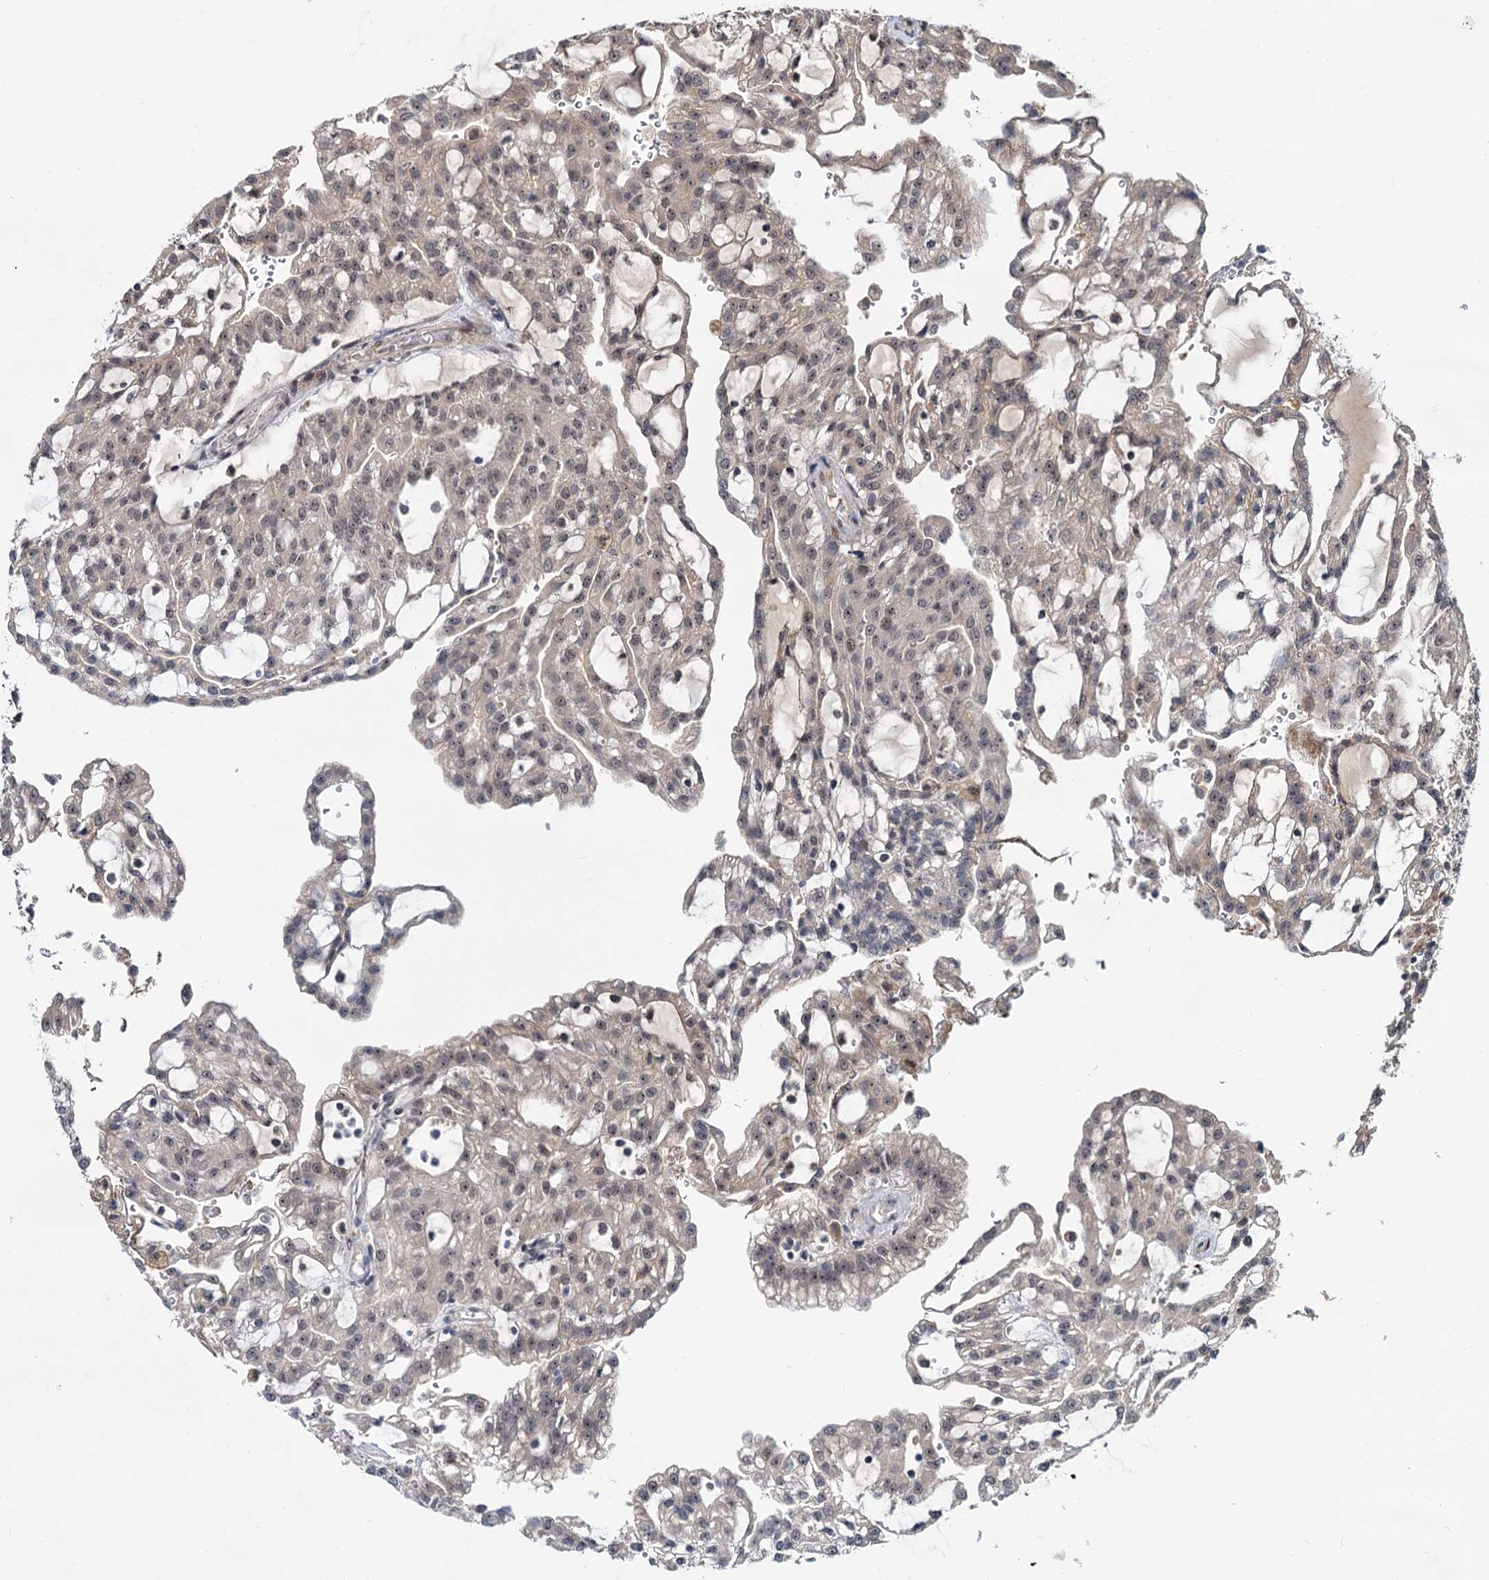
{"staining": {"intensity": "weak", "quantity": "25%-75%", "location": "nuclear"}, "tissue": "renal cancer", "cell_type": "Tumor cells", "image_type": "cancer", "snomed": [{"axis": "morphology", "description": "Adenocarcinoma, NOS"}, {"axis": "topography", "description": "Kidney"}], "caption": "An immunohistochemistry (IHC) histopathology image of tumor tissue is shown. Protein staining in brown highlights weak nuclear positivity in renal cancer (adenocarcinoma) within tumor cells.", "gene": "MBD6", "patient": {"sex": "male", "age": 63}}